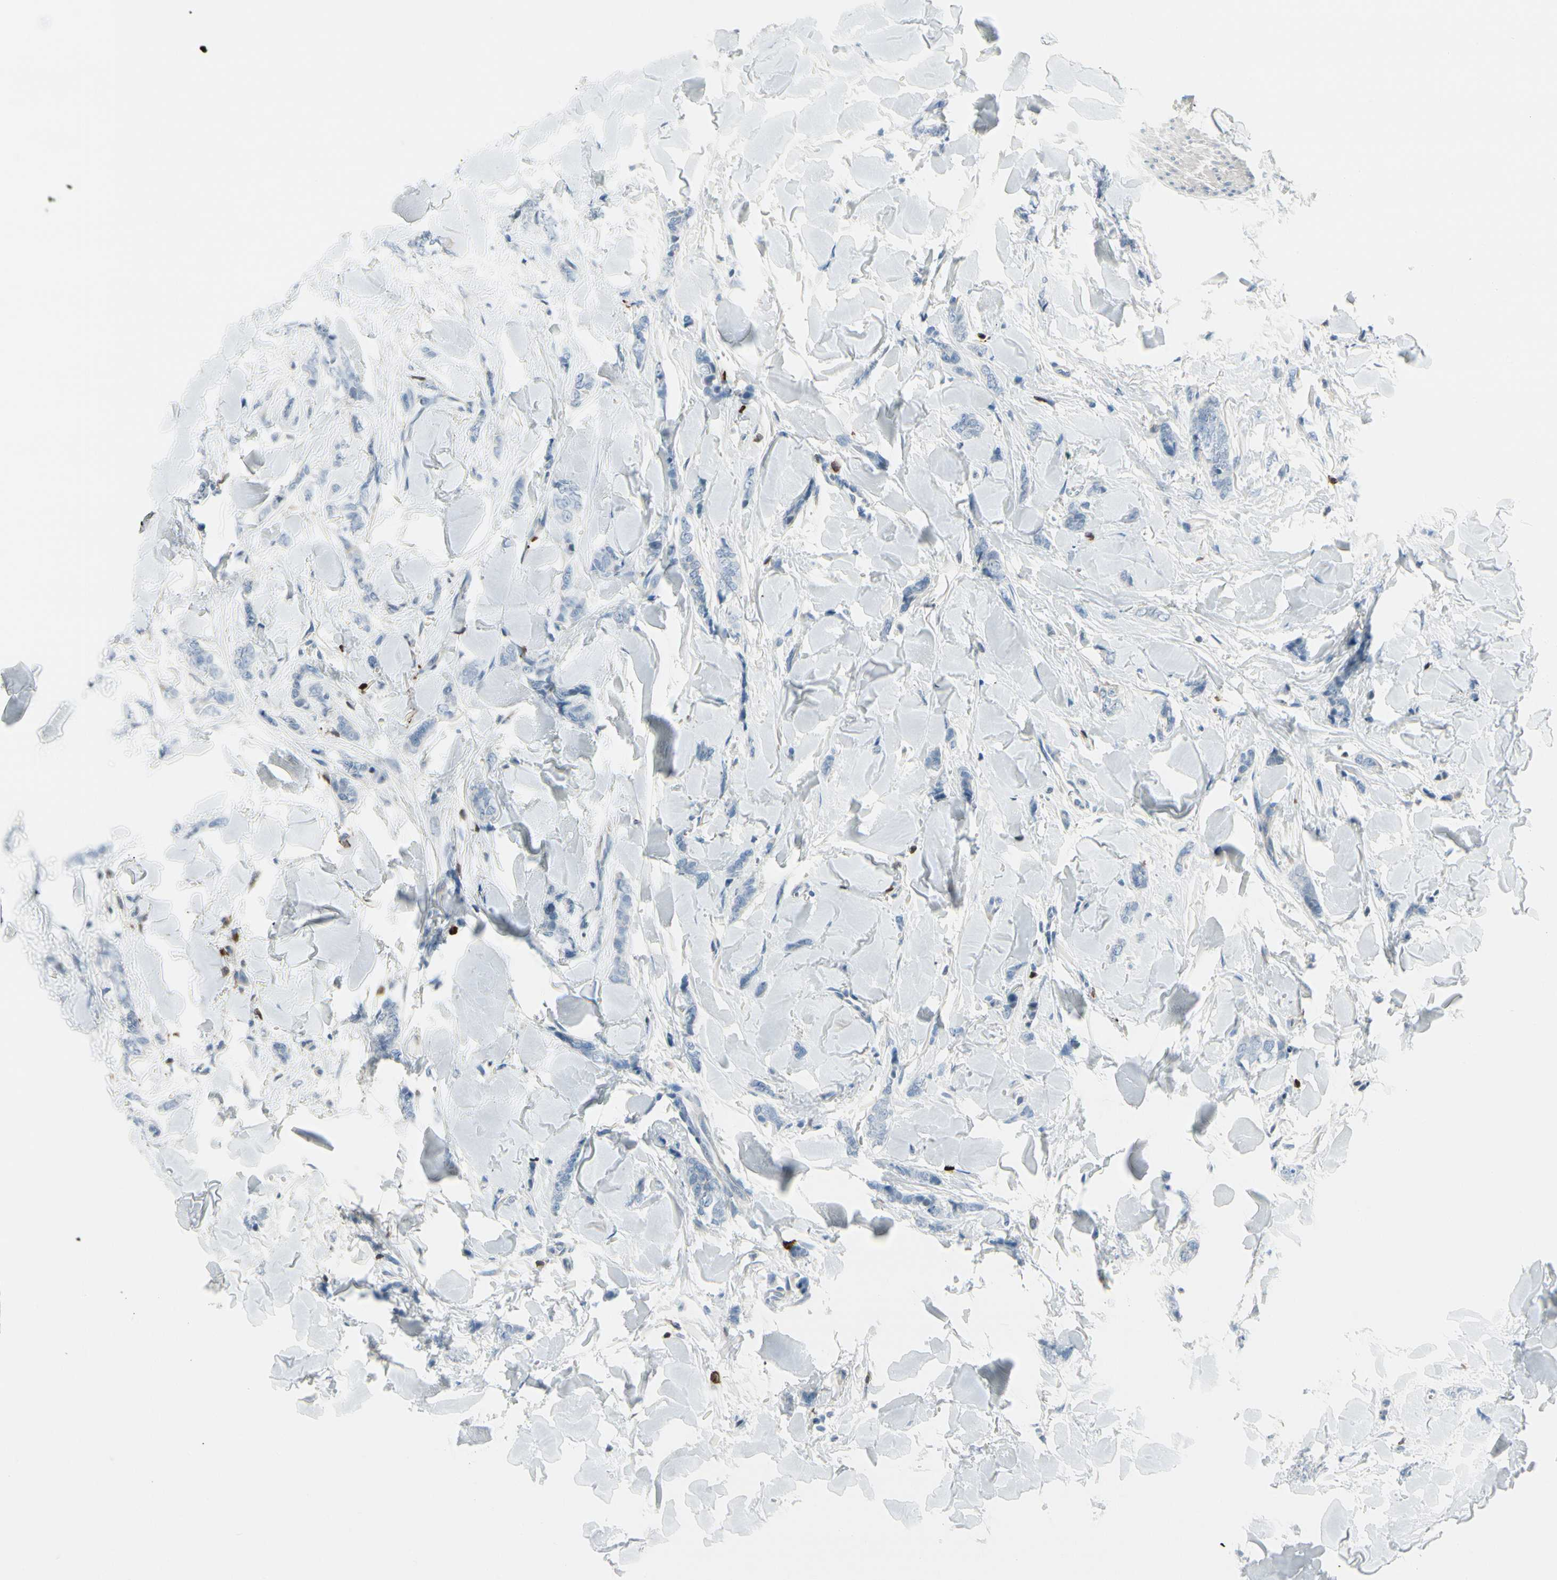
{"staining": {"intensity": "negative", "quantity": "none", "location": "none"}, "tissue": "breast cancer", "cell_type": "Tumor cells", "image_type": "cancer", "snomed": [{"axis": "morphology", "description": "Lobular carcinoma"}, {"axis": "topography", "description": "Skin"}, {"axis": "topography", "description": "Breast"}], "caption": "Tumor cells show no significant expression in breast cancer (lobular carcinoma). Brightfield microscopy of IHC stained with DAB (3,3'-diaminobenzidine) (brown) and hematoxylin (blue), captured at high magnification.", "gene": "TRAF1", "patient": {"sex": "female", "age": 46}}